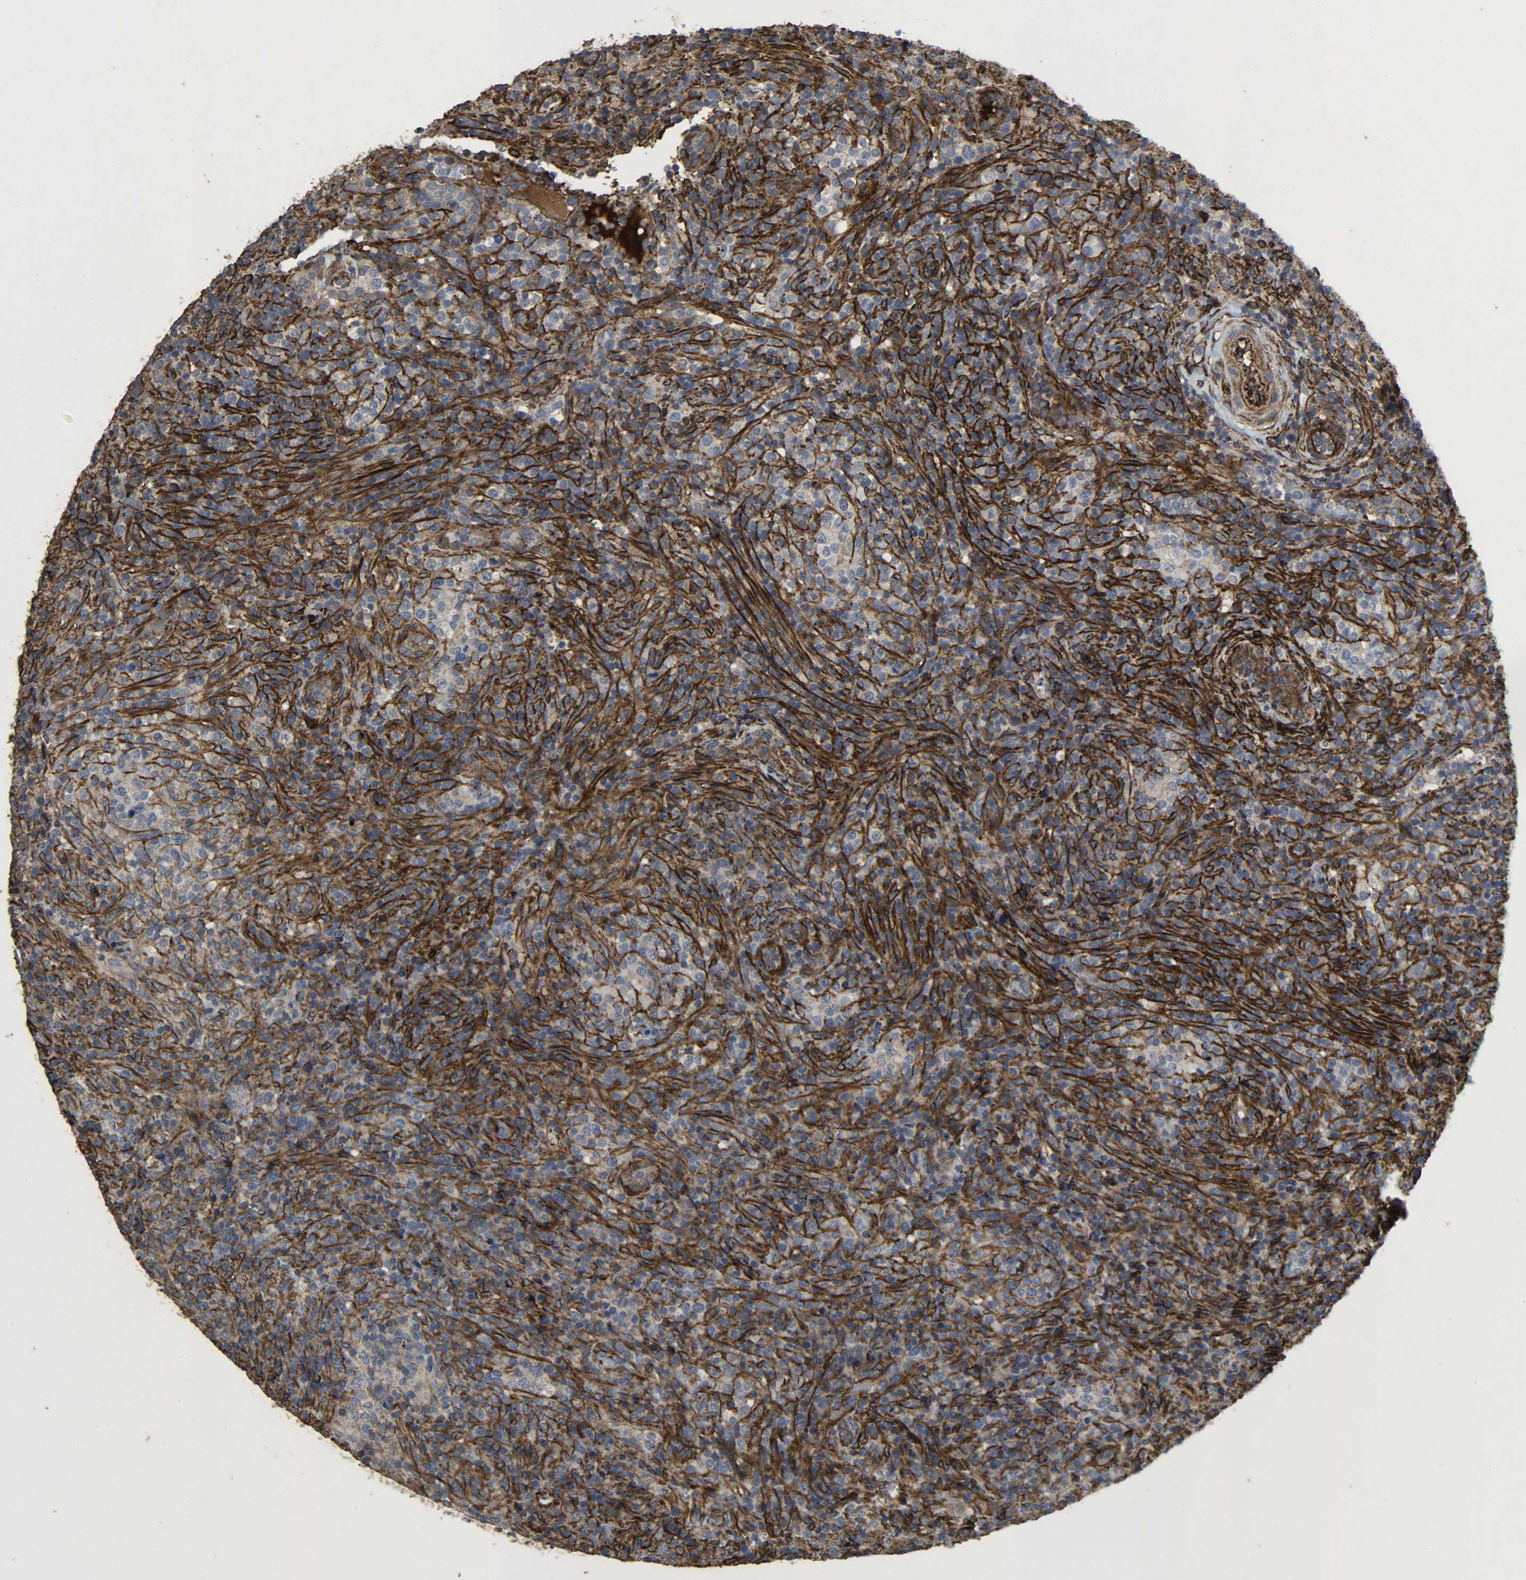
{"staining": {"intensity": "negative", "quantity": "none", "location": "none"}, "tissue": "lymphoma", "cell_type": "Tumor cells", "image_type": "cancer", "snomed": [{"axis": "morphology", "description": "Malignant lymphoma, non-Hodgkin's type, High grade"}, {"axis": "topography", "description": "Lymph node"}], "caption": "This is an immunohistochemistry (IHC) histopathology image of human malignant lymphoma, non-Hodgkin's type (high-grade). There is no expression in tumor cells.", "gene": "TPM4", "patient": {"sex": "female", "age": 76}}